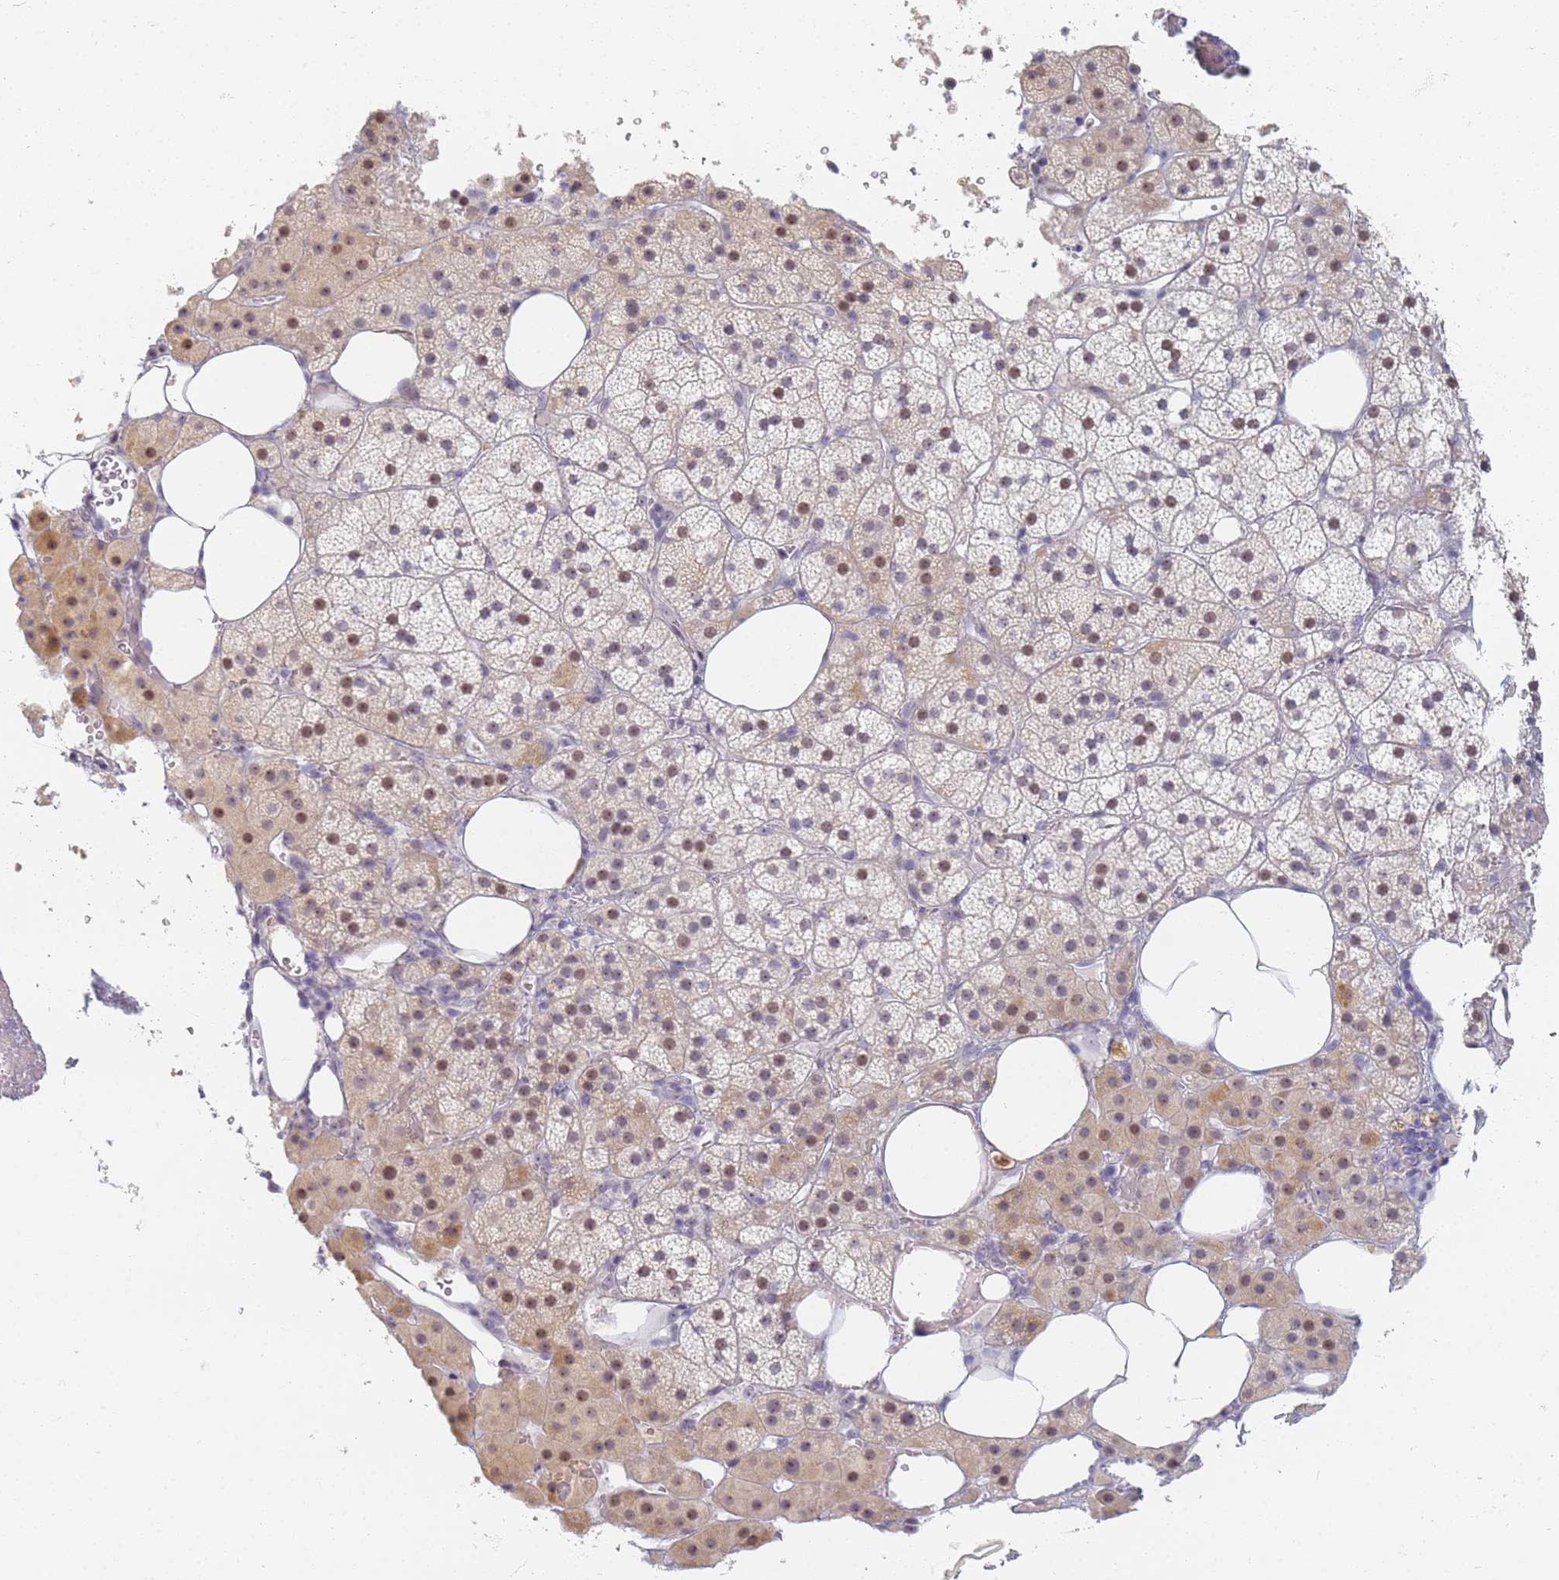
{"staining": {"intensity": "moderate", "quantity": "25%-75%", "location": "cytoplasmic/membranous,nuclear"}, "tissue": "adrenal gland", "cell_type": "Glandular cells", "image_type": "normal", "snomed": [{"axis": "morphology", "description": "Normal tissue, NOS"}, {"axis": "topography", "description": "Adrenal gland"}], "caption": "Adrenal gland stained with immunohistochemistry shows moderate cytoplasmic/membranous,nuclear expression in about 25%-75% of glandular cells.", "gene": "SLC38A9", "patient": {"sex": "female", "age": 59}}